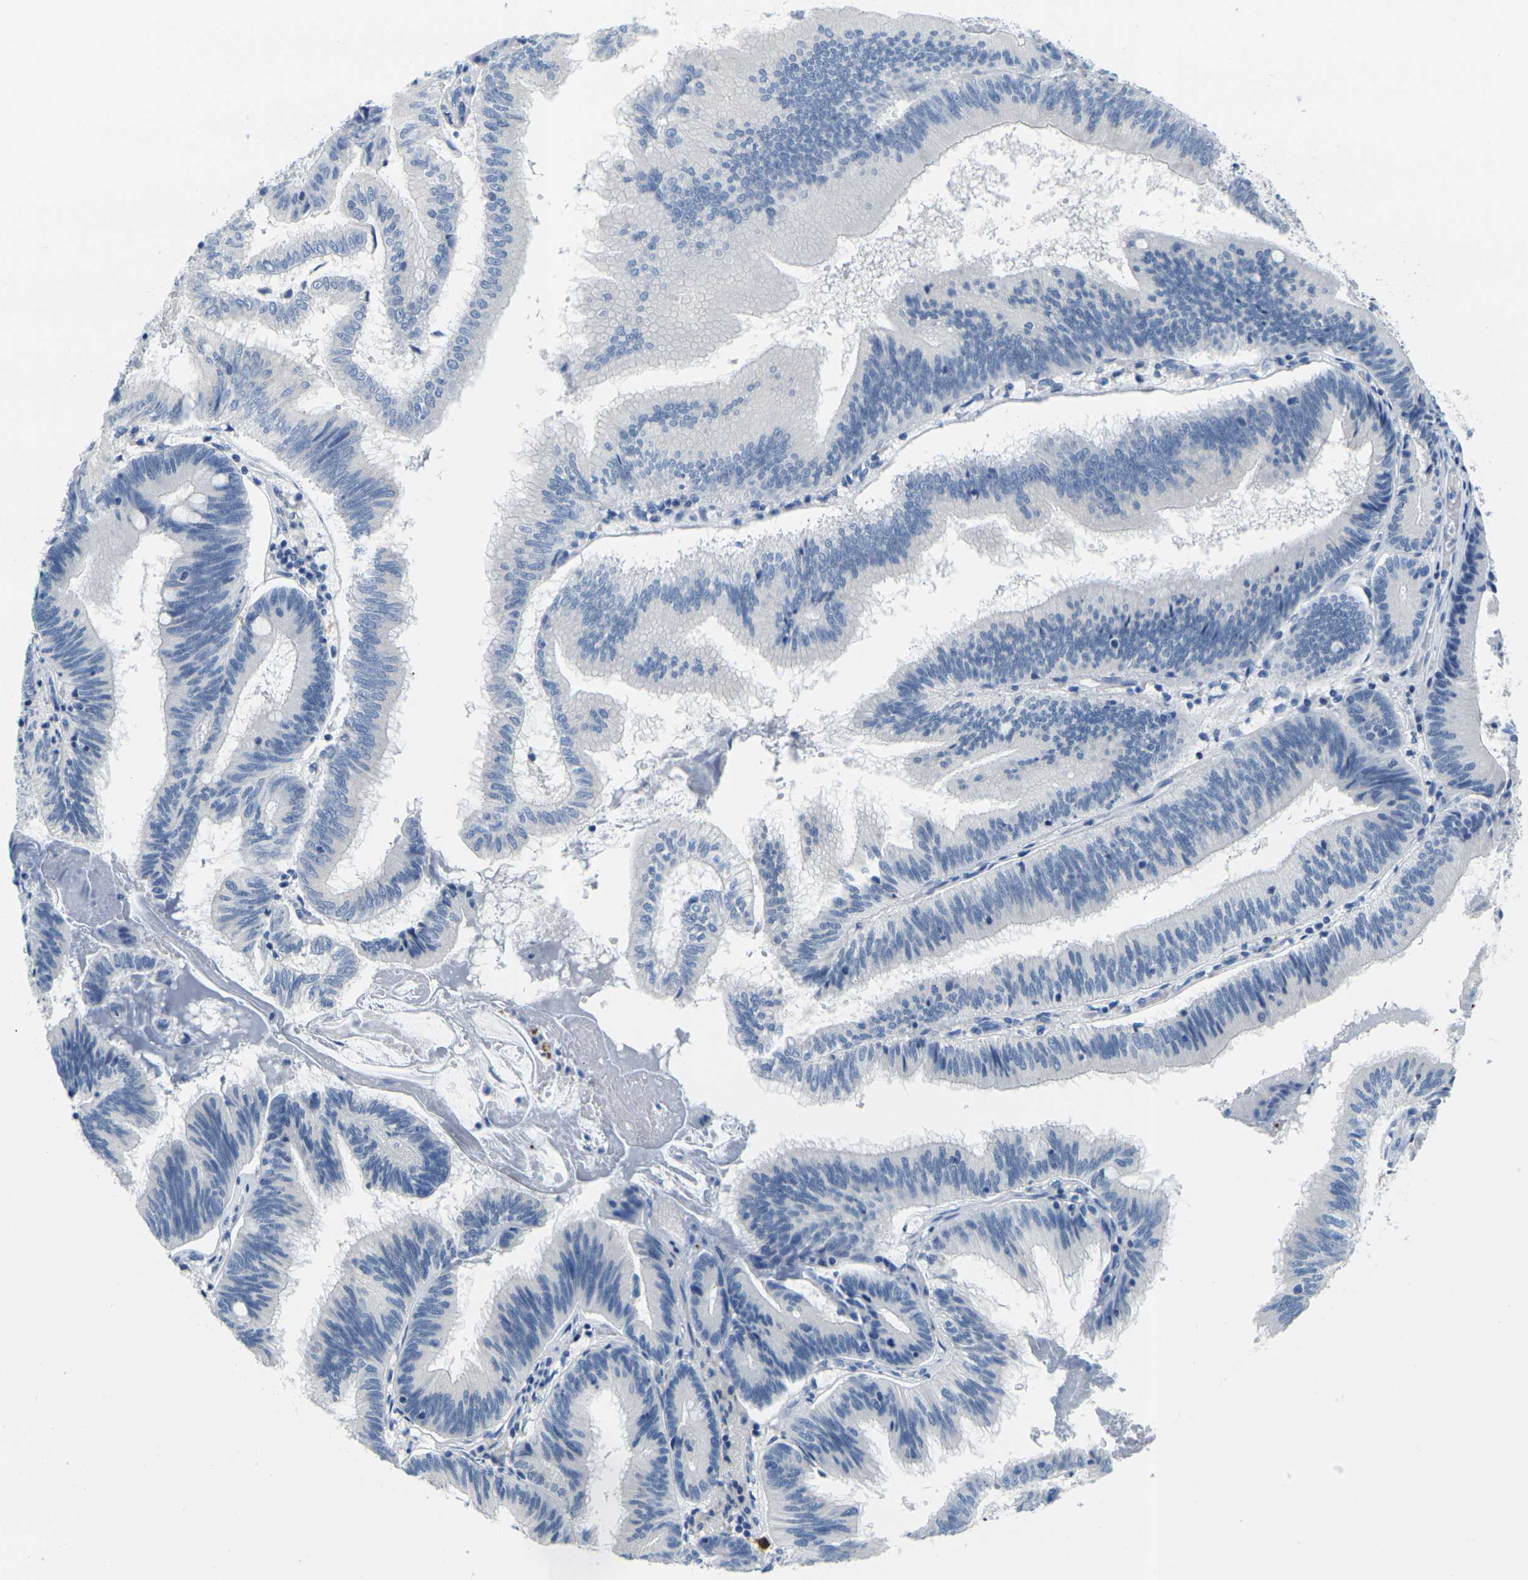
{"staining": {"intensity": "negative", "quantity": "none", "location": "none"}, "tissue": "pancreatic cancer", "cell_type": "Tumor cells", "image_type": "cancer", "snomed": [{"axis": "morphology", "description": "Adenocarcinoma, NOS"}, {"axis": "topography", "description": "Pancreas"}], "caption": "Immunohistochemistry photomicrograph of neoplastic tissue: human adenocarcinoma (pancreatic) stained with DAB shows no significant protein expression in tumor cells. (Stains: DAB IHC with hematoxylin counter stain, Microscopy: brightfield microscopy at high magnification).", "gene": "GPR15", "patient": {"sex": "male", "age": 82}}